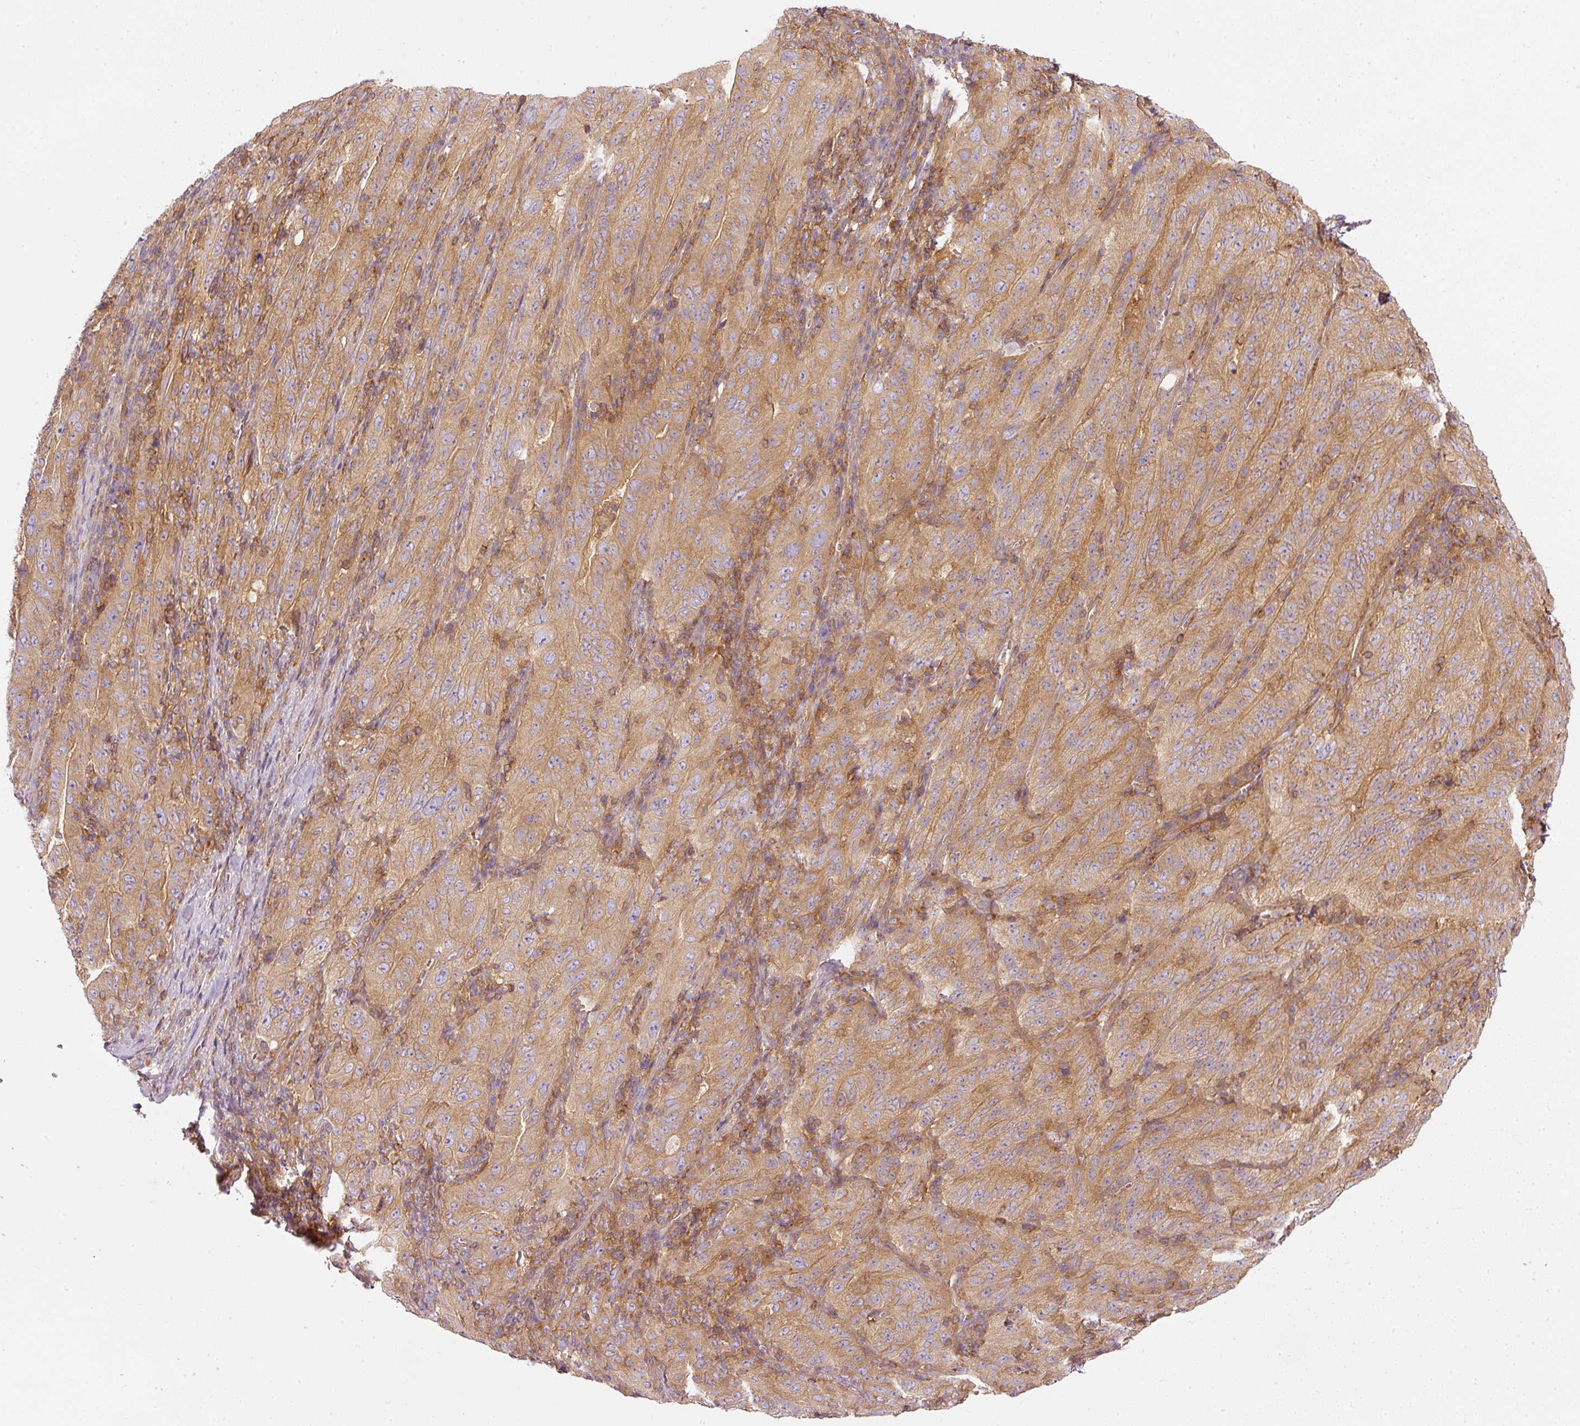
{"staining": {"intensity": "moderate", "quantity": ">75%", "location": "cytoplasmic/membranous"}, "tissue": "pancreatic cancer", "cell_type": "Tumor cells", "image_type": "cancer", "snomed": [{"axis": "morphology", "description": "Adenocarcinoma, NOS"}, {"axis": "topography", "description": "Pancreas"}], "caption": "Approximately >75% of tumor cells in pancreatic cancer demonstrate moderate cytoplasmic/membranous protein expression as visualized by brown immunohistochemical staining.", "gene": "TBC1D2B", "patient": {"sex": "male", "age": 63}}